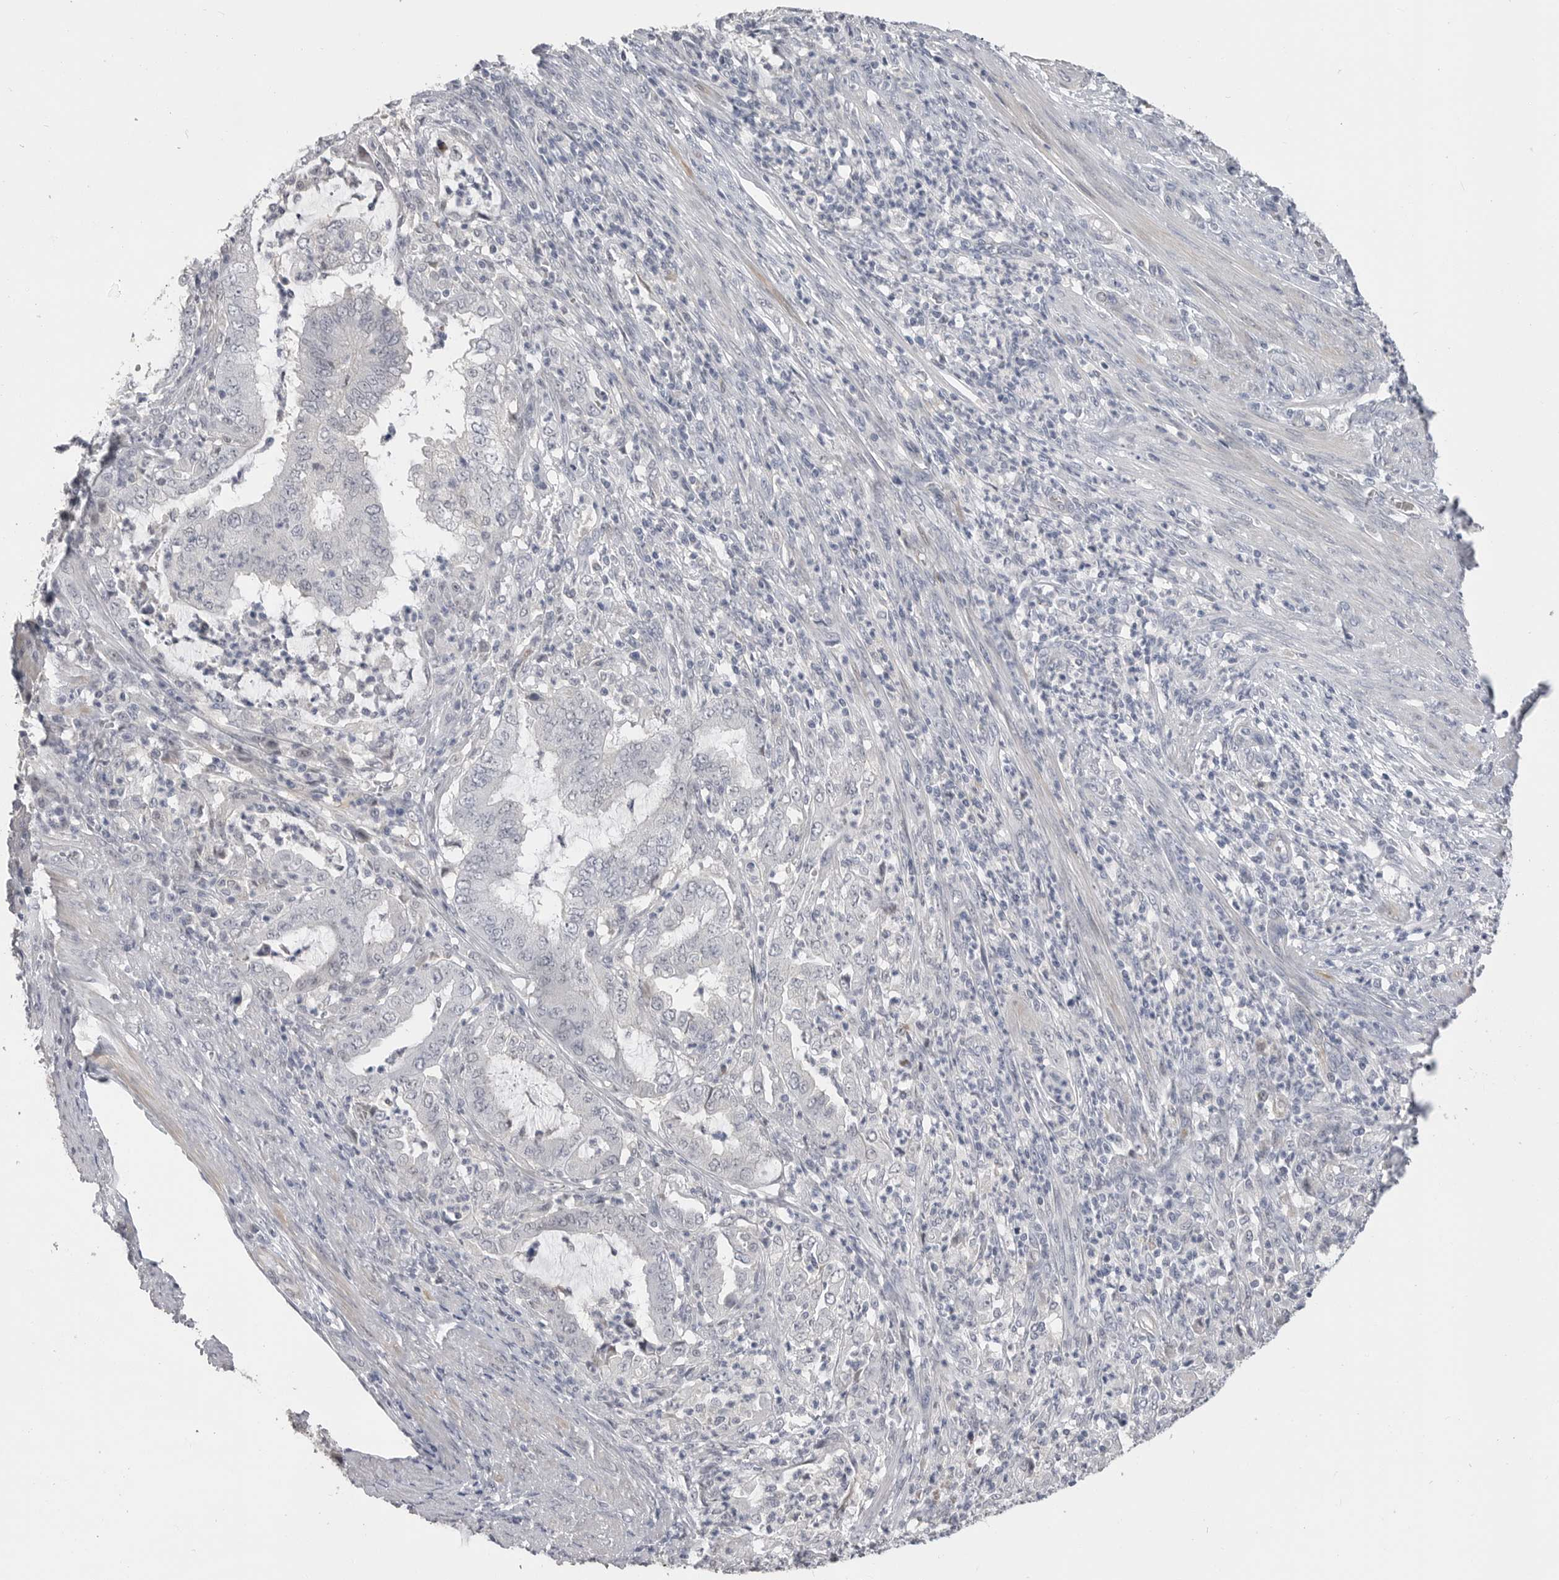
{"staining": {"intensity": "negative", "quantity": "none", "location": "none"}, "tissue": "endometrial cancer", "cell_type": "Tumor cells", "image_type": "cancer", "snomed": [{"axis": "morphology", "description": "Adenocarcinoma, NOS"}, {"axis": "topography", "description": "Endometrium"}], "caption": "Tumor cells are negative for protein expression in human endometrial adenocarcinoma.", "gene": "PLEKHF1", "patient": {"sex": "female", "age": 49}}